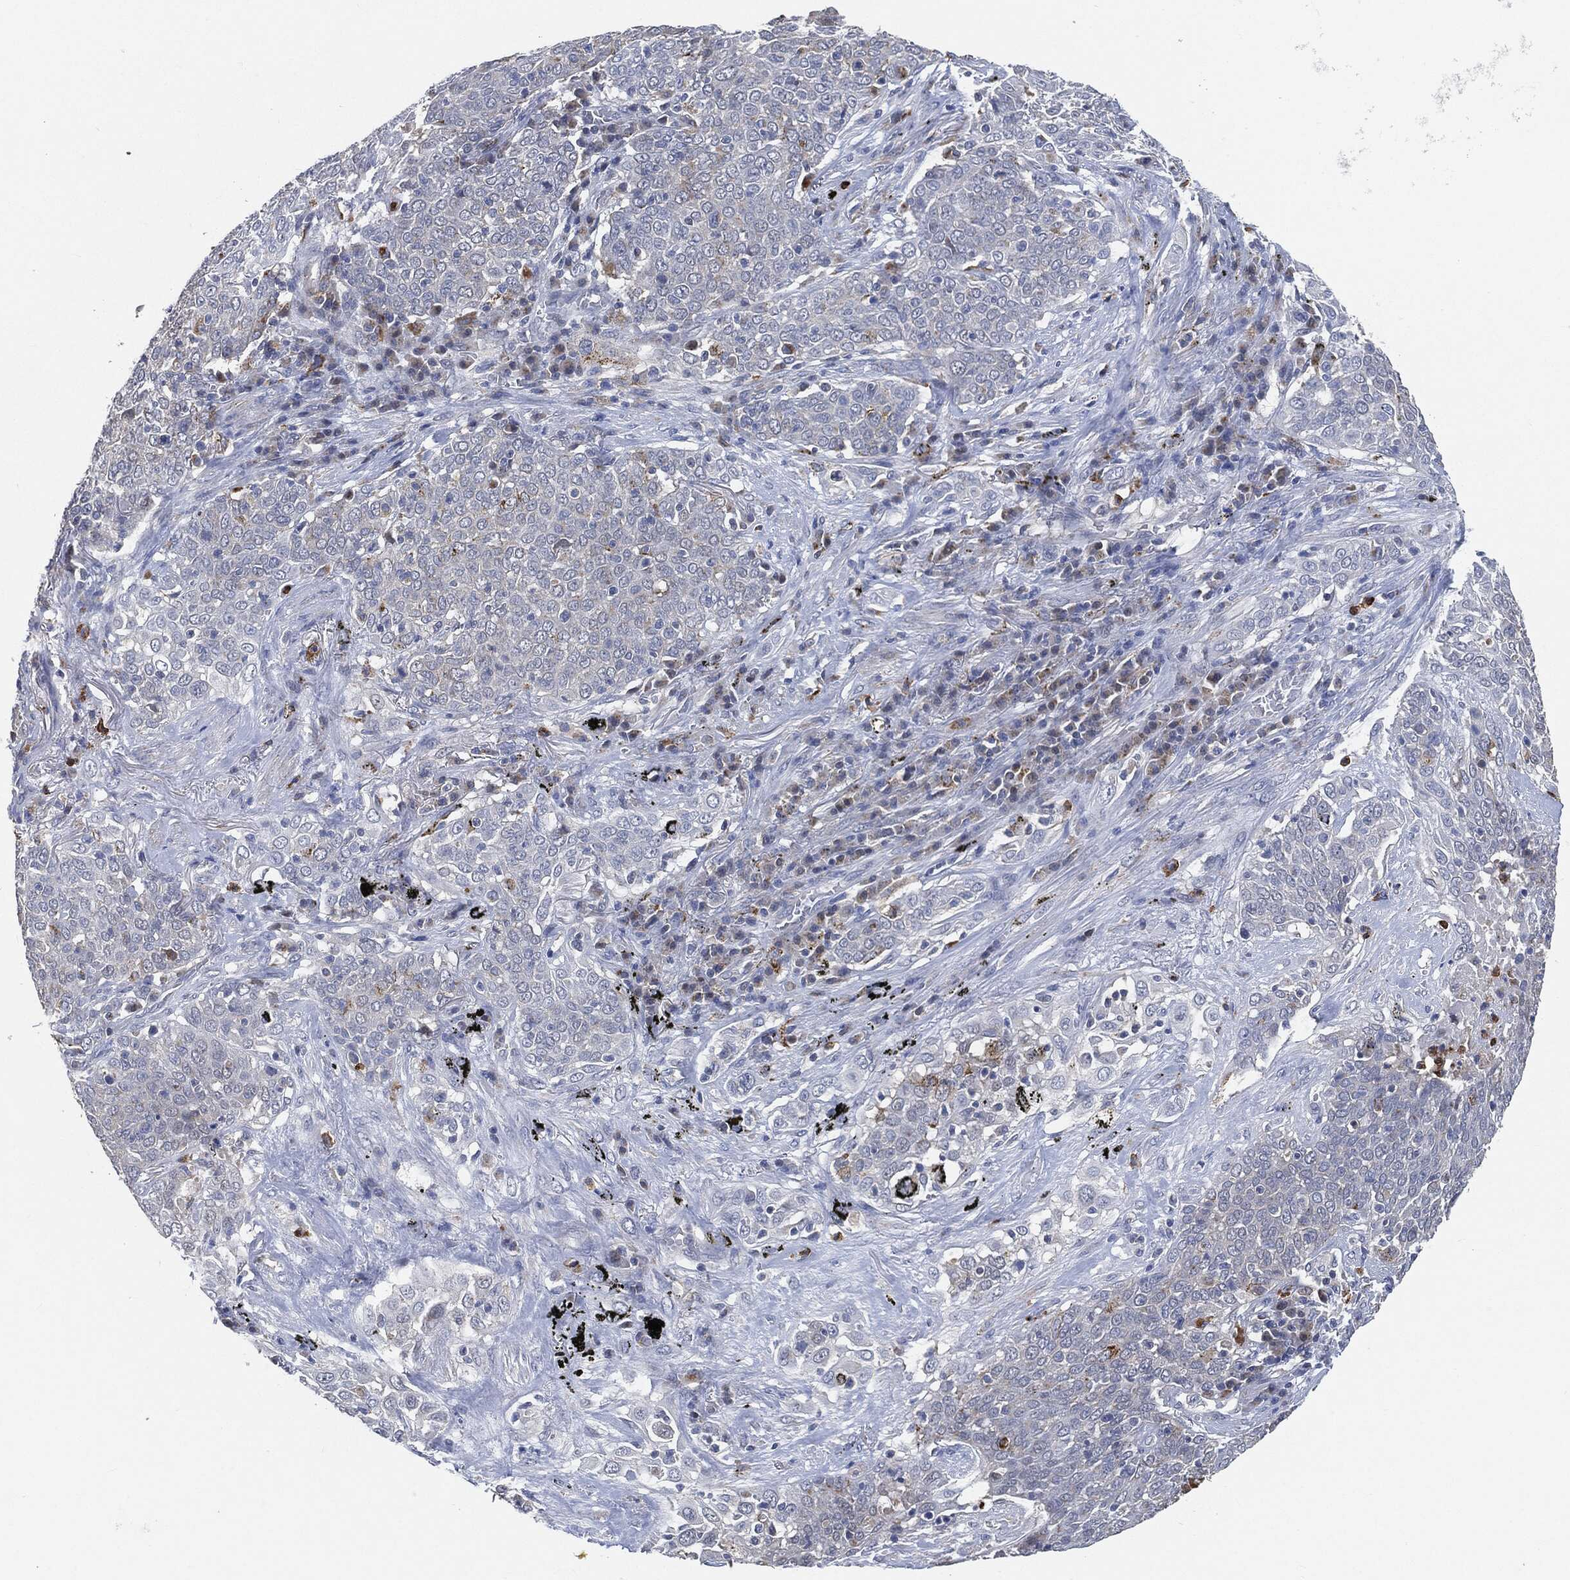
{"staining": {"intensity": "negative", "quantity": "none", "location": "none"}, "tissue": "lung cancer", "cell_type": "Tumor cells", "image_type": "cancer", "snomed": [{"axis": "morphology", "description": "Squamous cell carcinoma, NOS"}, {"axis": "topography", "description": "Lung"}], "caption": "This is an IHC histopathology image of lung cancer. There is no expression in tumor cells.", "gene": "VSIG4", "patient": {"sex": "male", "age": 82}}